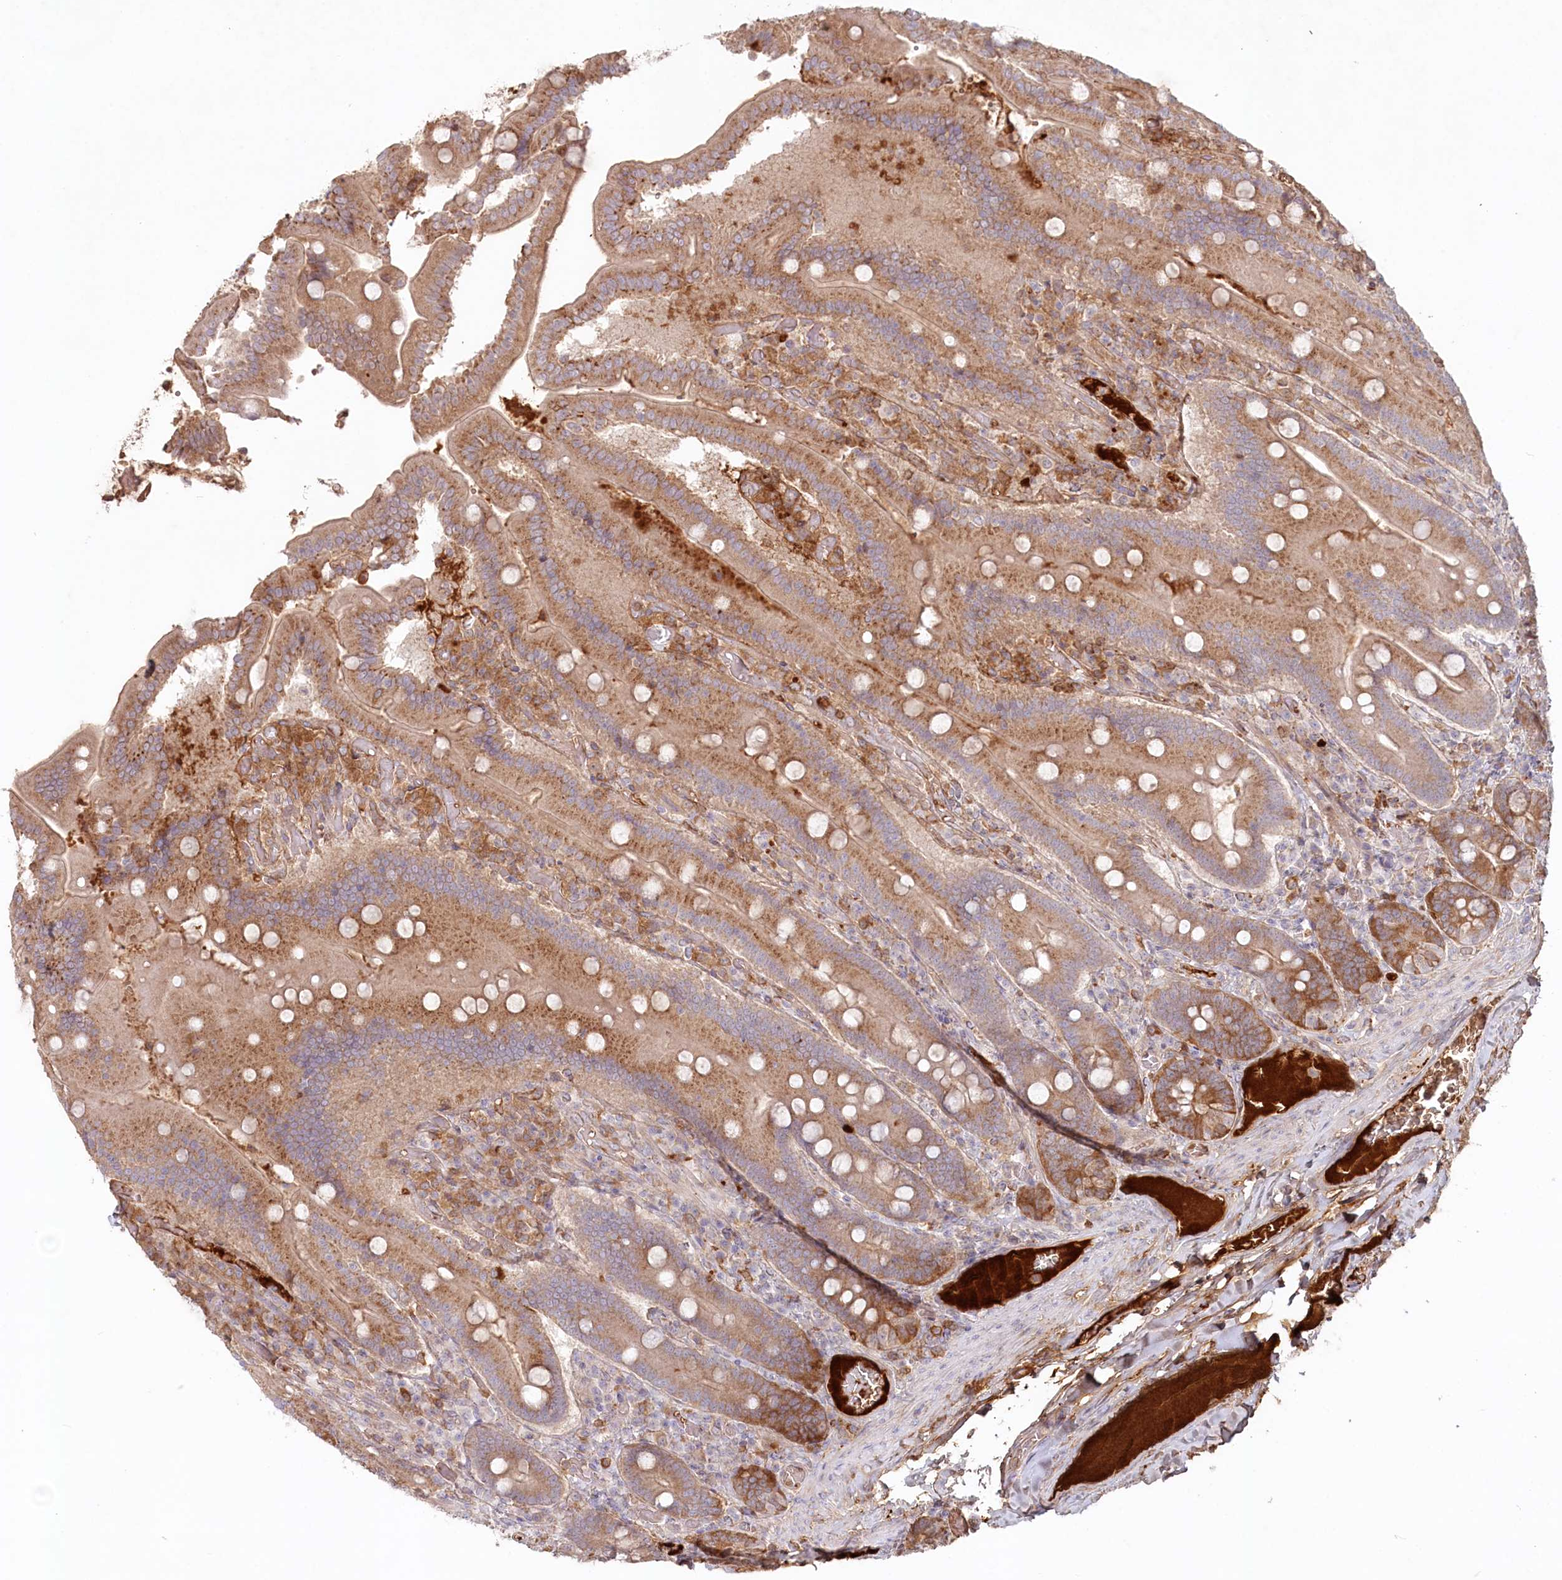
{"staining": {"intensity": "moderate", "quantity": ">75%", "location": "cytoplasmic/membranous"}, "tissue": "duodenum", "cell_type": "Glandular cells", "image_type": "normal", "snomed": [{"axis": "morphology", "description": "Normal tissue, NOS"}, {"axis": "topography", "description": "Duodenum"}], "caption": "A histopathology image showing moderate cytoplasmic/membranous positivity in about >75% of glandular cells in normal duodenum, as visualized by brown immunohistochemical staining.", "gene": "PSAPL1", "patient": {"sex": "female", "age": 62}}